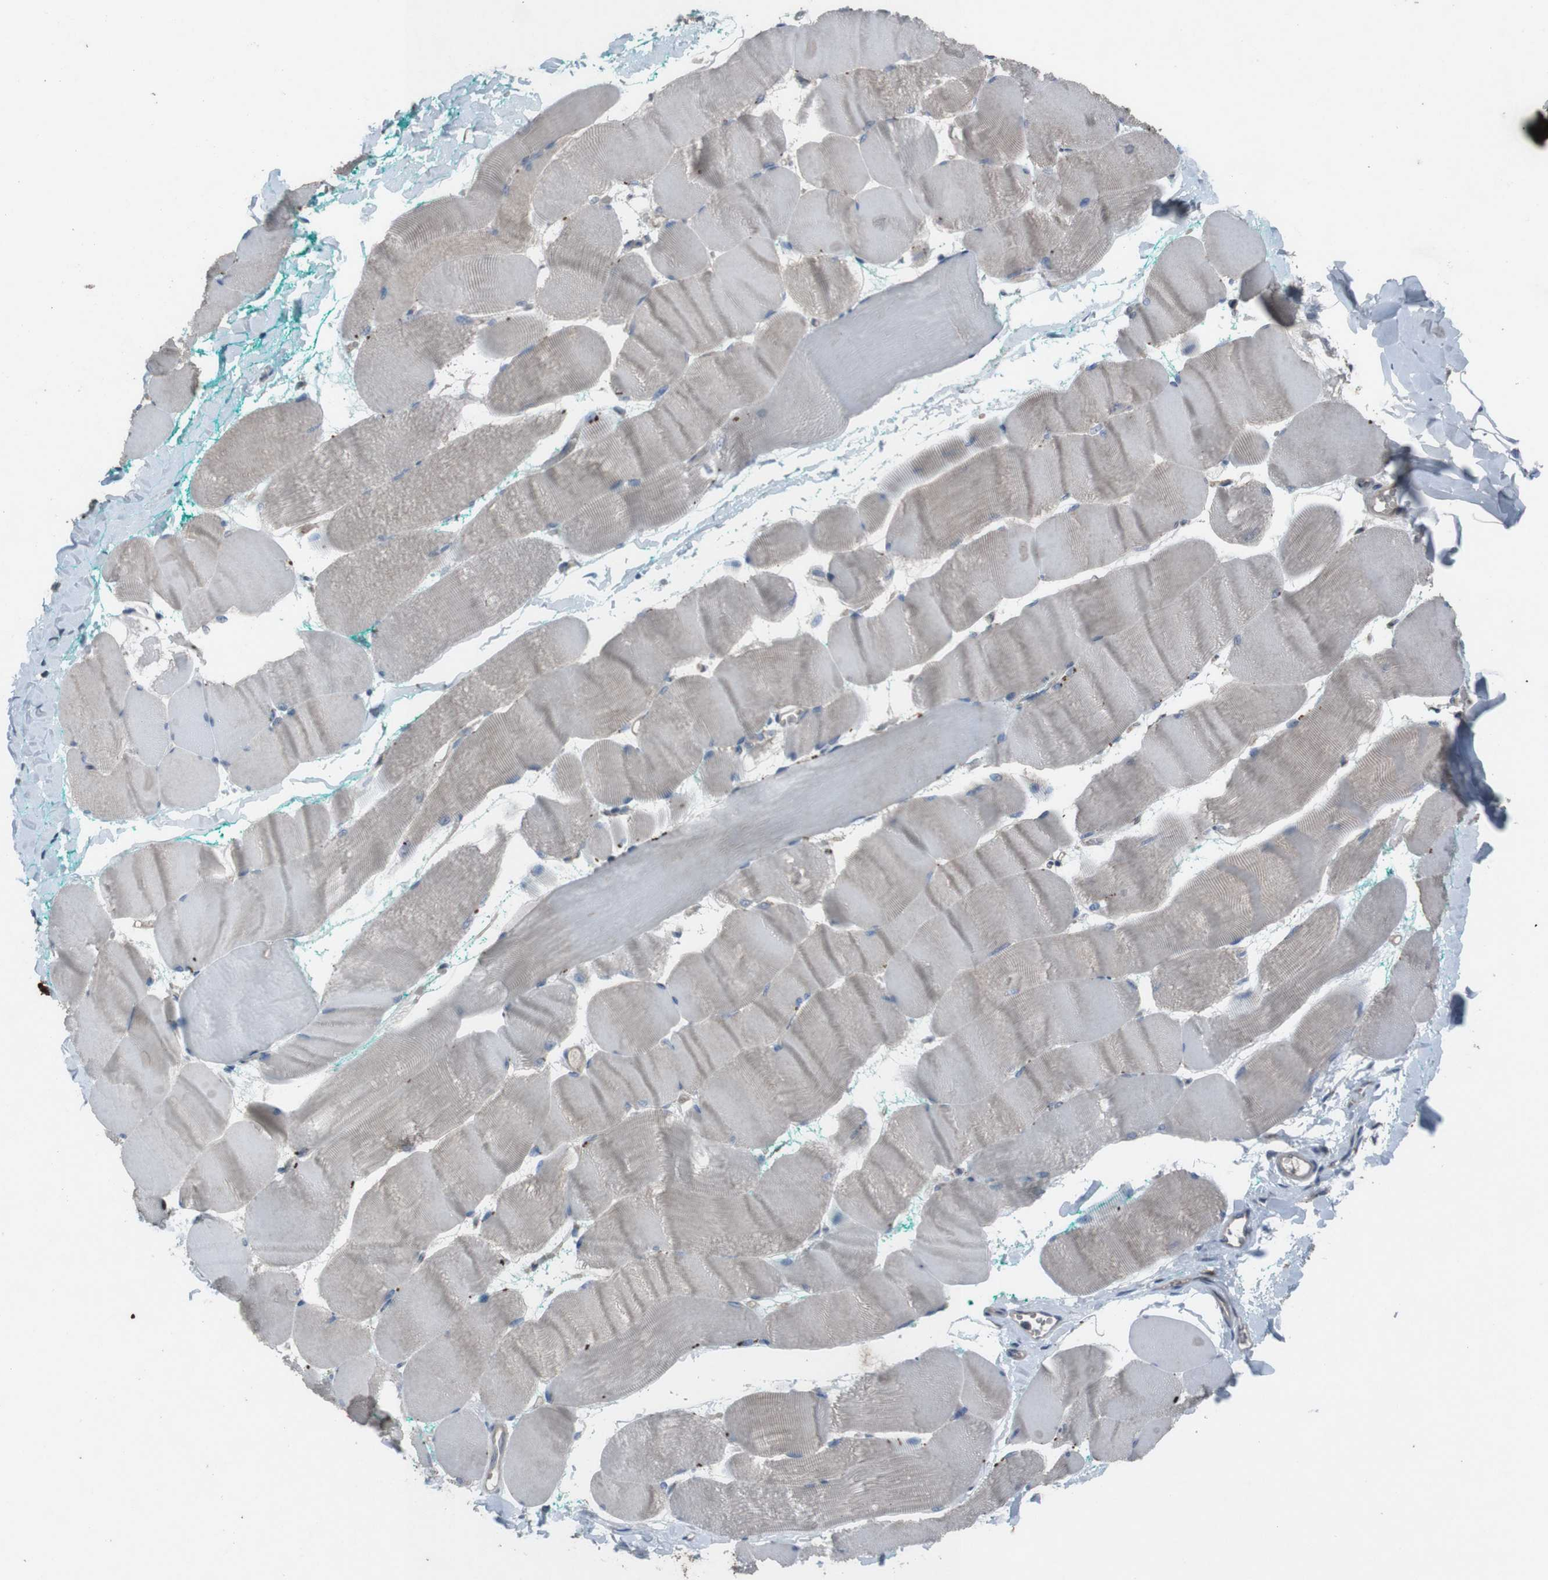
{"staining": {"intensity": "negative", "quantity": "none", "location": "none"}, "tissue": "skeletal muscle", "cell_type": "Myocytes", "image_type": "normal", "snomed": [{"axis": "morphology", "description": "Normal tissue, NOS"}, {"axis": "morphology", "description": "Squamous cell carcinoma, NOS"}, {"axis": "topography", "description": "Skeletal muscle"}], "caption": "Myocytes show no significant staining in unremarkable skeletal muscle.", "gene": "EFNA5", "patient": {"sex": "male", "age": 51}}